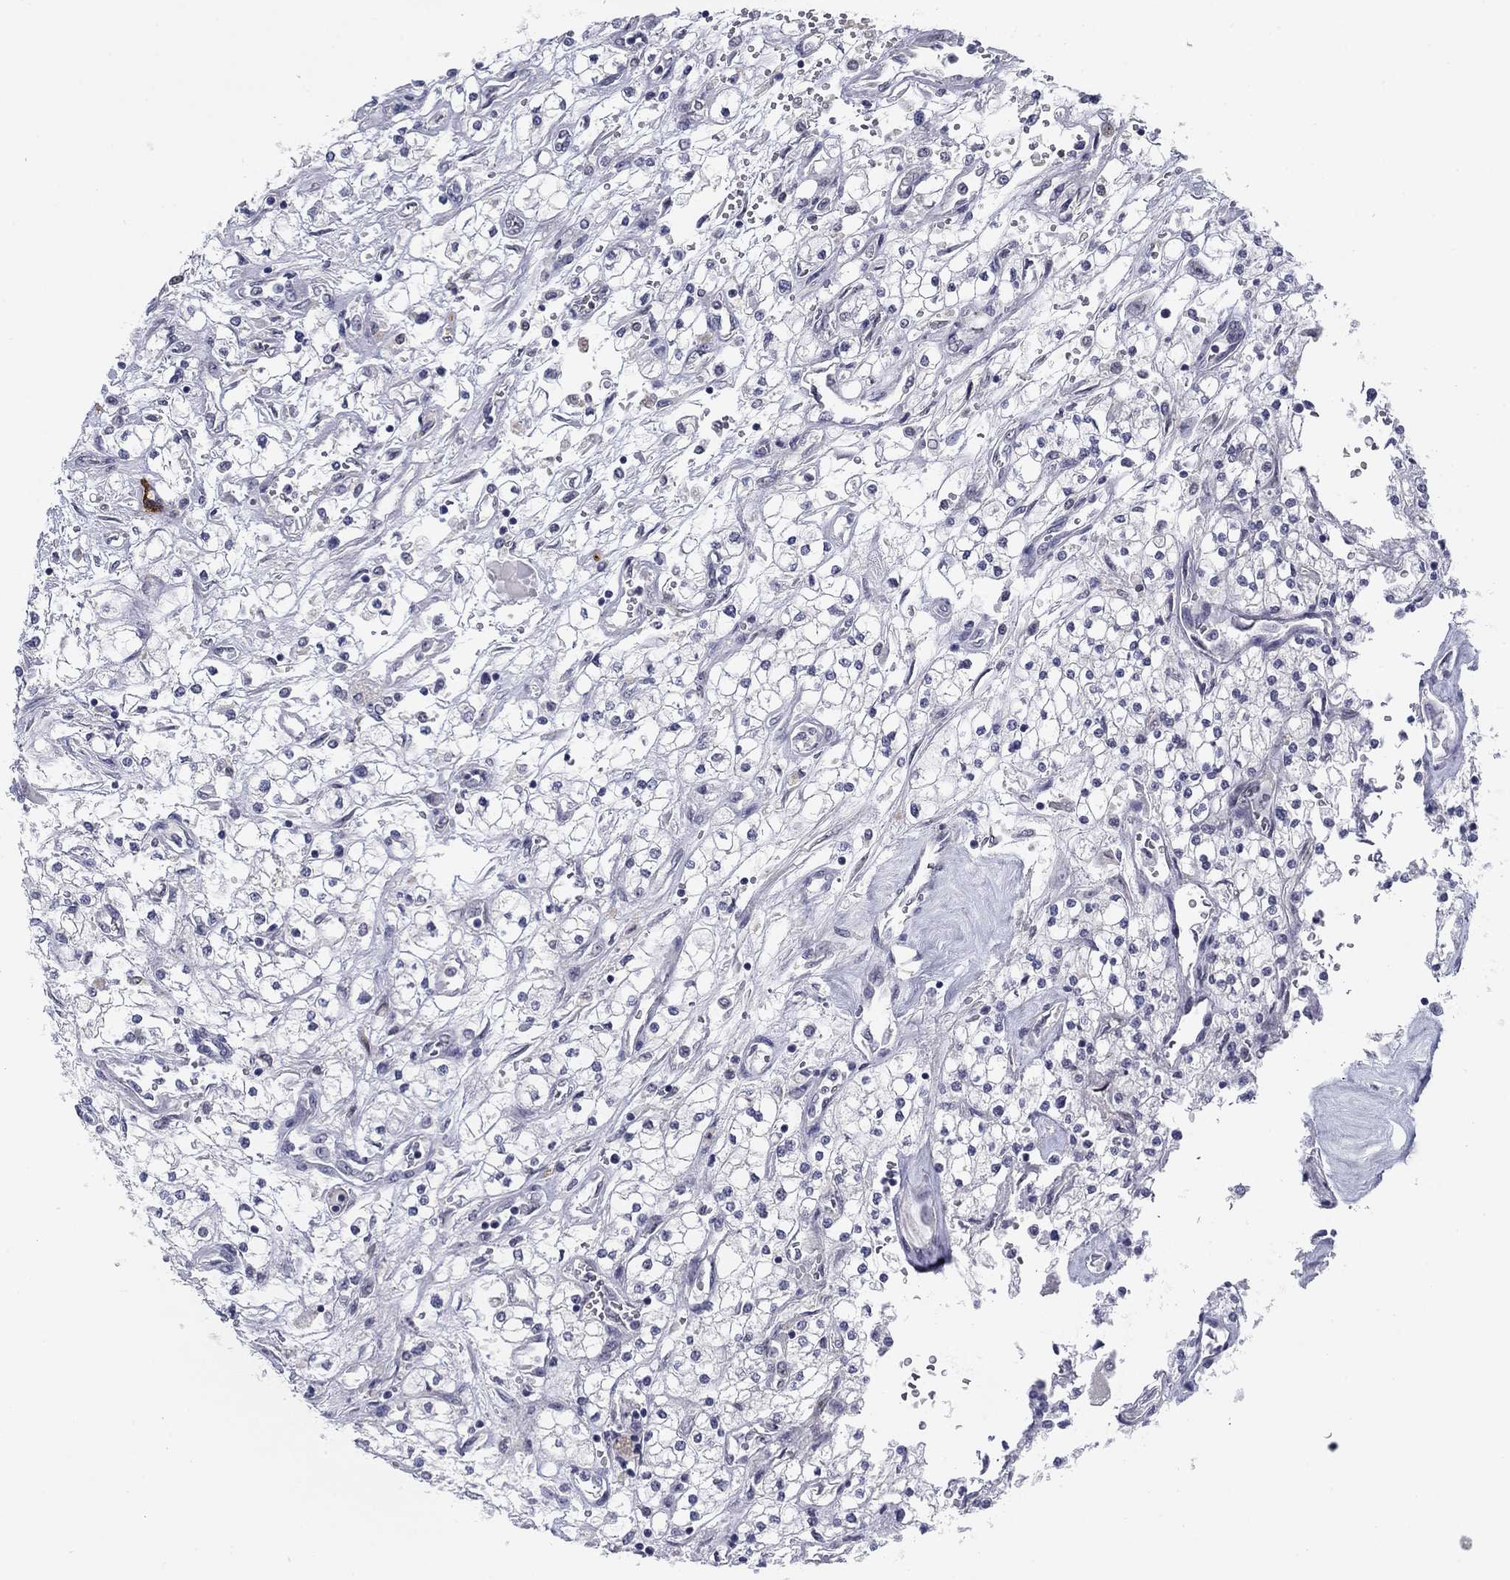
{"staining": {"intensity": "negative", "quantity": "none", "location": "none"}, "tissue": "renal cancer", "cell_type": "Tumor cells", "image_type": "cancer", "snomed": [{"axis": "morphology", "description": "Adenocarcinoma, NOS"}, {"axis": "topography", "description": "Kidney"}], "caption": "Tumor cells are negative for brown protein staining in renal cancer.", "gene": "TIGD4", "patient": {"sex": "male", "age": 80}}